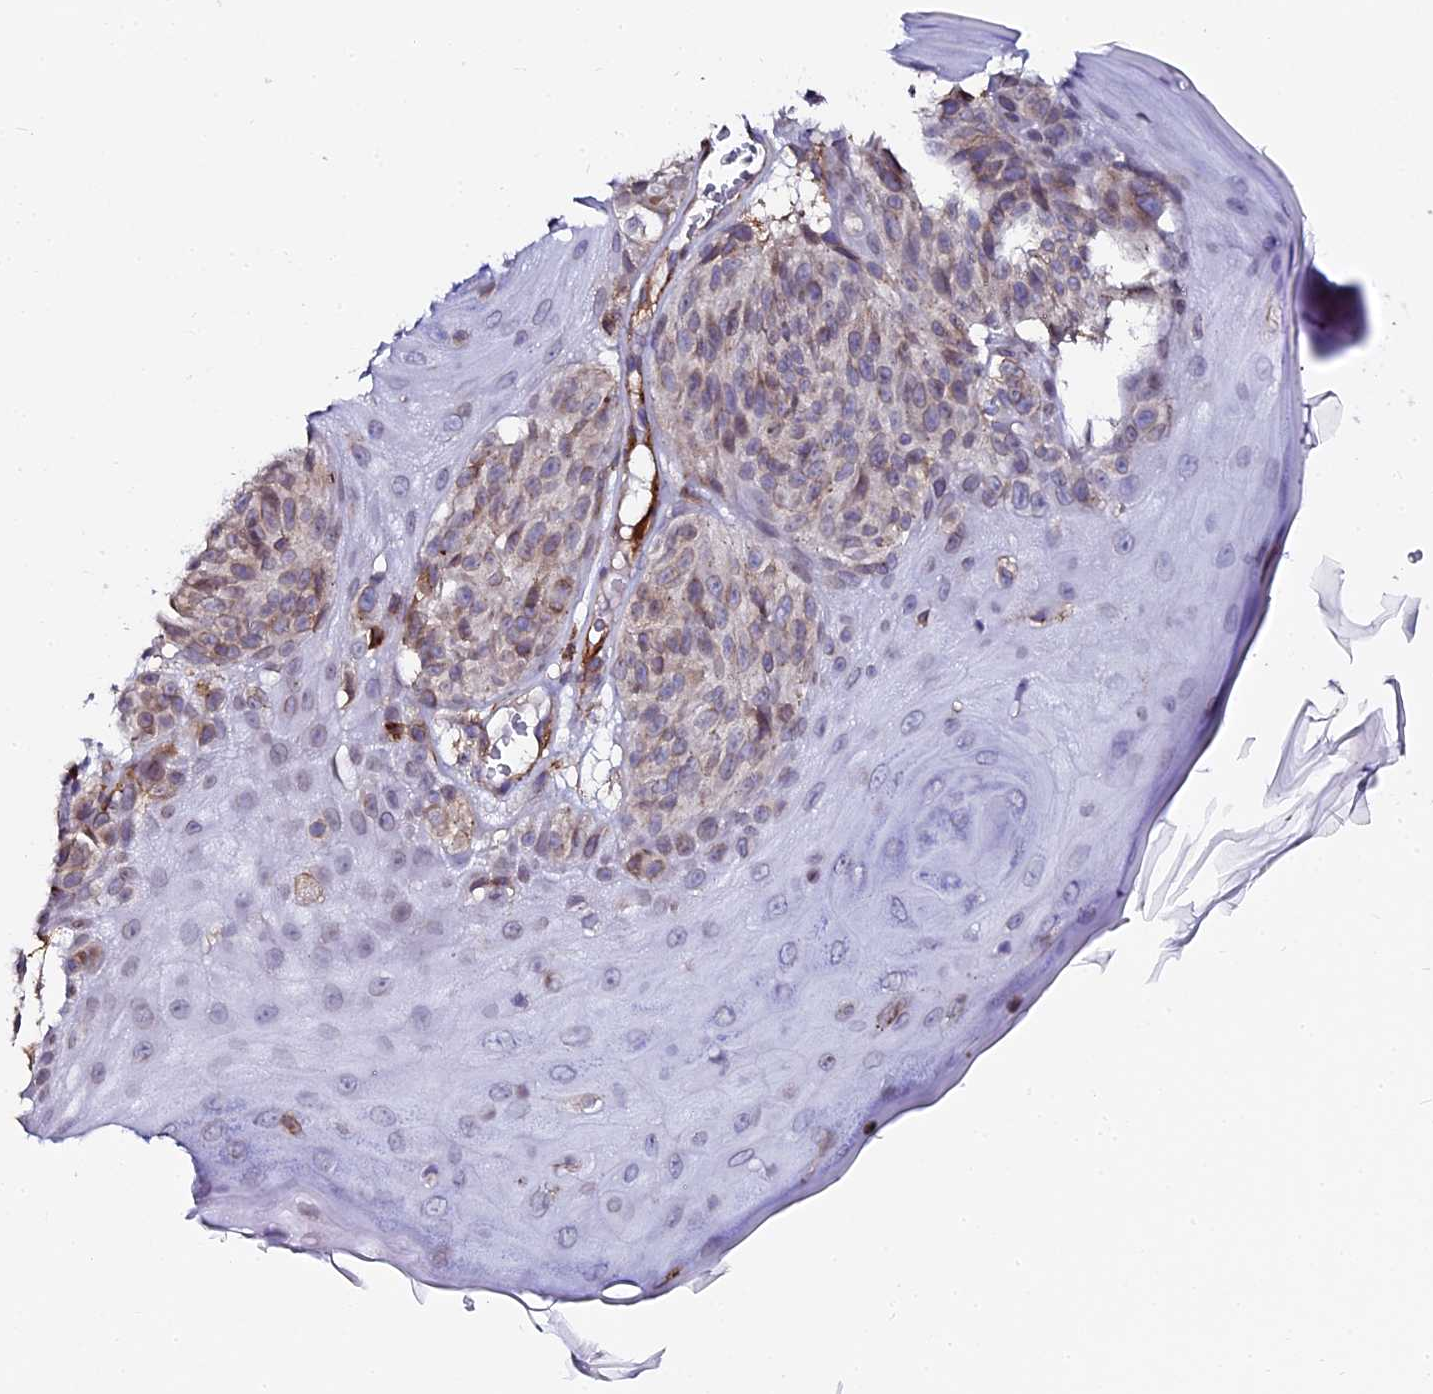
{"staining": {"intensity": "negative", "quantity": "none", "location": "none"}, "tissue": "melanoma", "cell_type": "Tumor cells", "image_type": "cancer", "snomed": [{"axis": "morphology", "description": "Malignant melanoma, NOS"}, {"axis": "topography", "description": "Skin"}], "caption": "This is a image of immunohistochemistry staining of malignant melanoma, which shows no positivity in tumor cells.", "gene": "AAAS", "patient": {"sex": "male", "age": 83}}